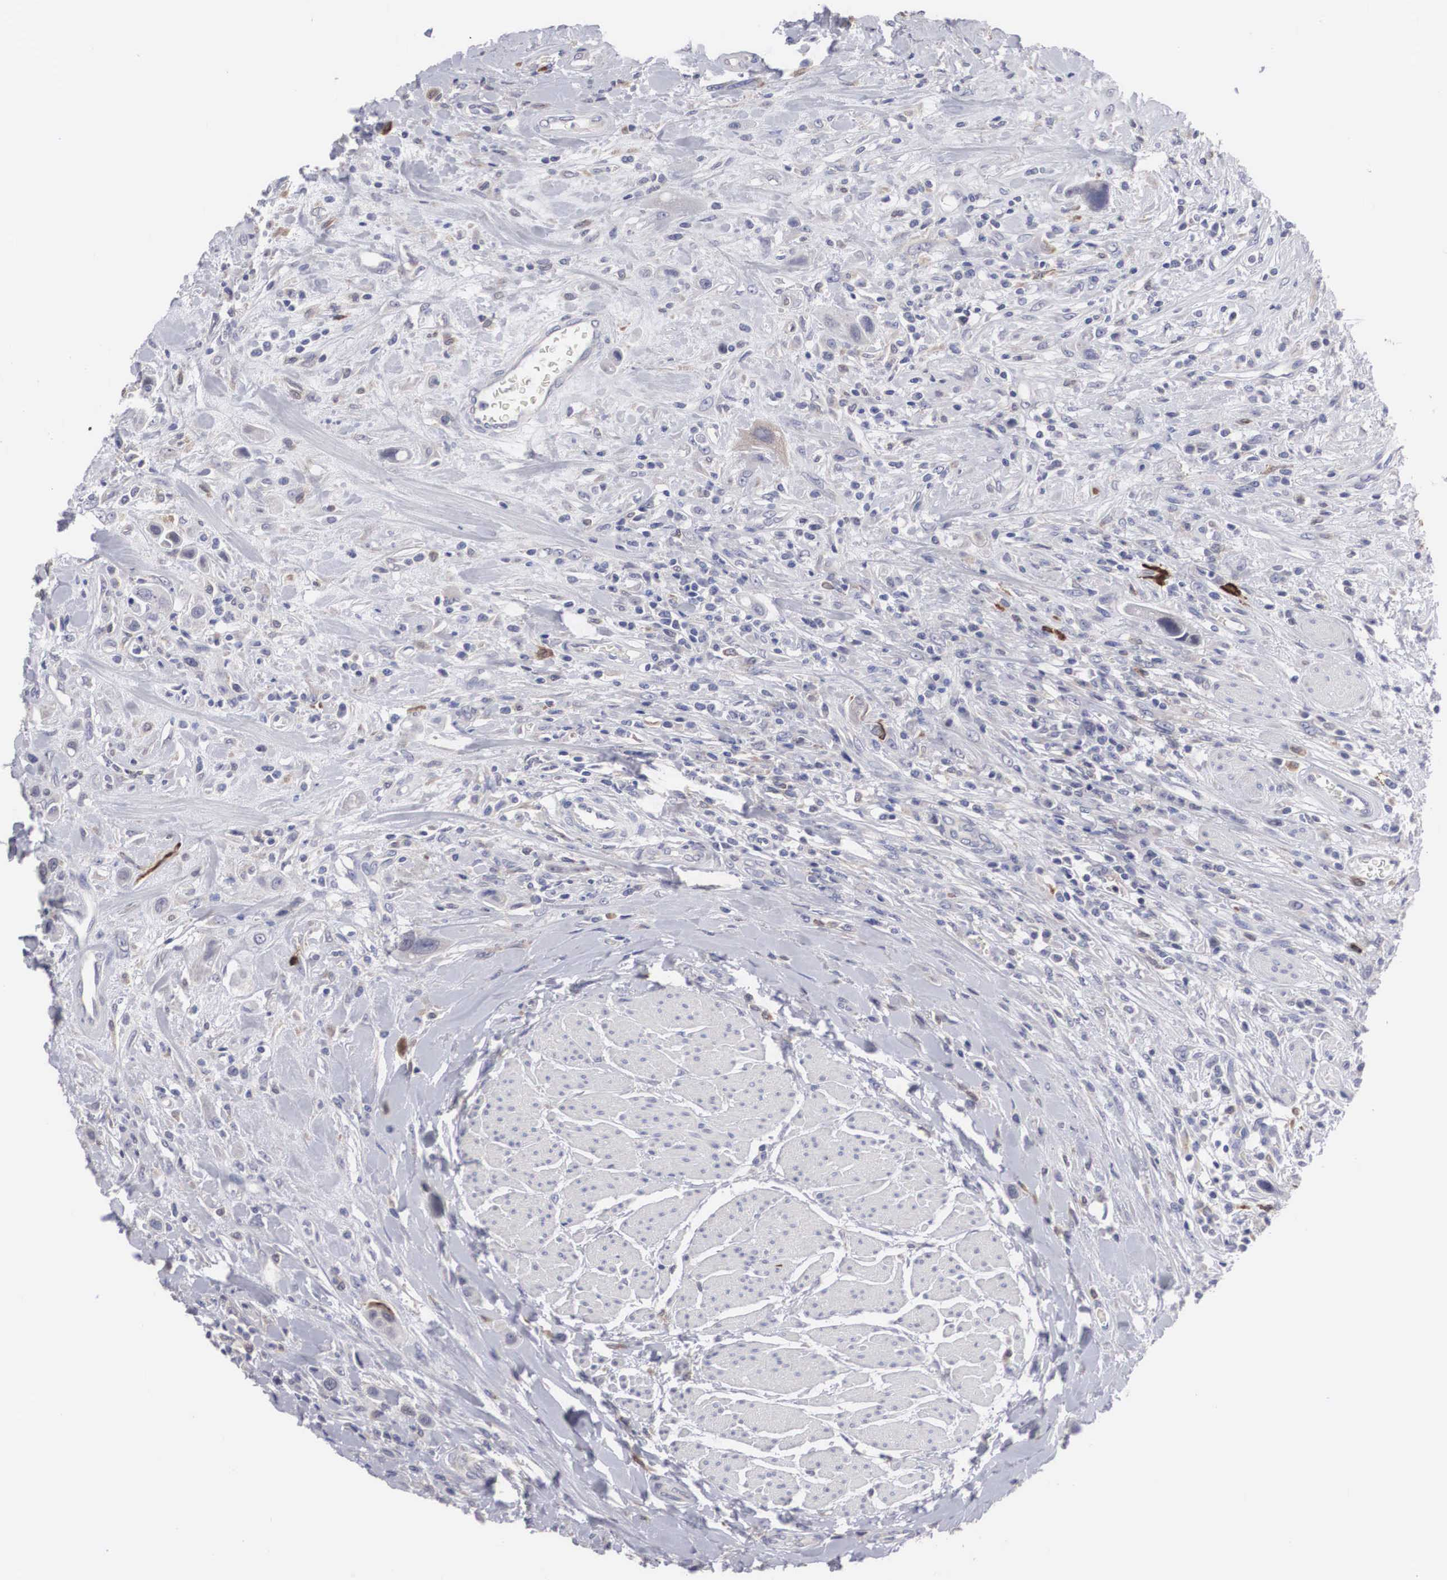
{"staining": {"intensity": "weak", "quantity": "<25%", "location": "cytoplasmic/membranous"}, "tissue": "urothelial cancer", "cell_type": "Tumor cells", "image_type": "cancer", "snomed": [{"axis": "morphology", "description": "Urothelial carcinoma, High grade"}, {"axis": "topography", "description": "Urinary bladder"}], "caption": "The image shows no significant positivity in tumor cells of urothelial cancer. The staining was performed using DAB (3,3'-diaminobenzidine) to visualize the protein expression in brown, while the nuclei were stained in blue with hematoxylin (Magnification: 20x).", "gene": "HMOX1", "patient": {"sex": "male", "age": 50}}